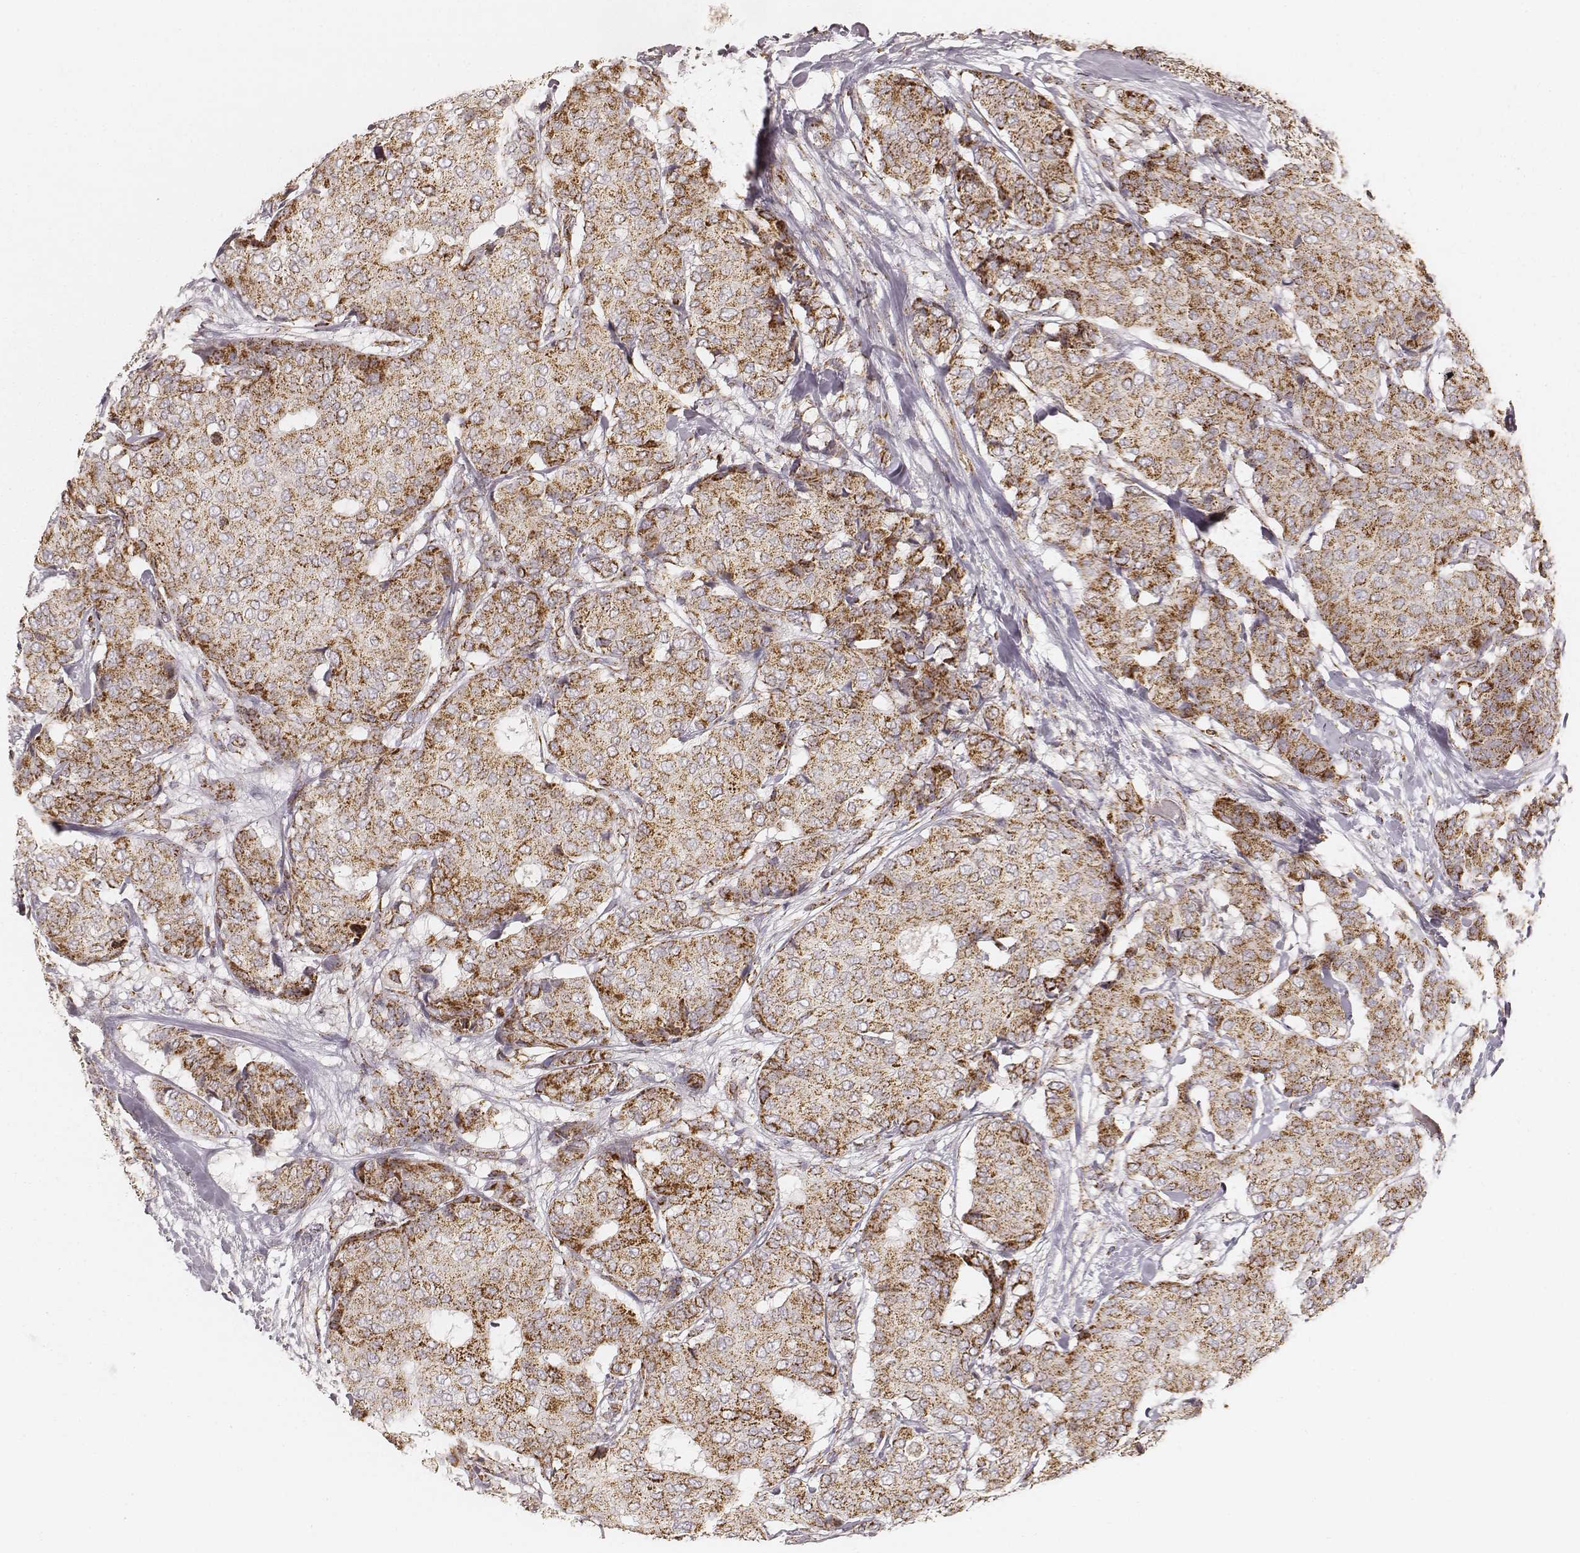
{"staining": {"intensity": "strong", "quantity": ">75%", "location": "cytoplasmic/membranous"}, "tissue": "breast cancer", "cell_type": "Tumor cells", "image_type": "cancer", "snomed": [{"axis": "morphology", "description": "Duct carcinoma"}, {"axis": "topography", "description": "Breast"}], "caption": "IHC (DAB) staining of human breast cancer exhibits strong cytoplasmic/membranous protein expression in about >75% of tumor cells.", "gene": "CS", "patient": {"sex": "female", "age": 75}}